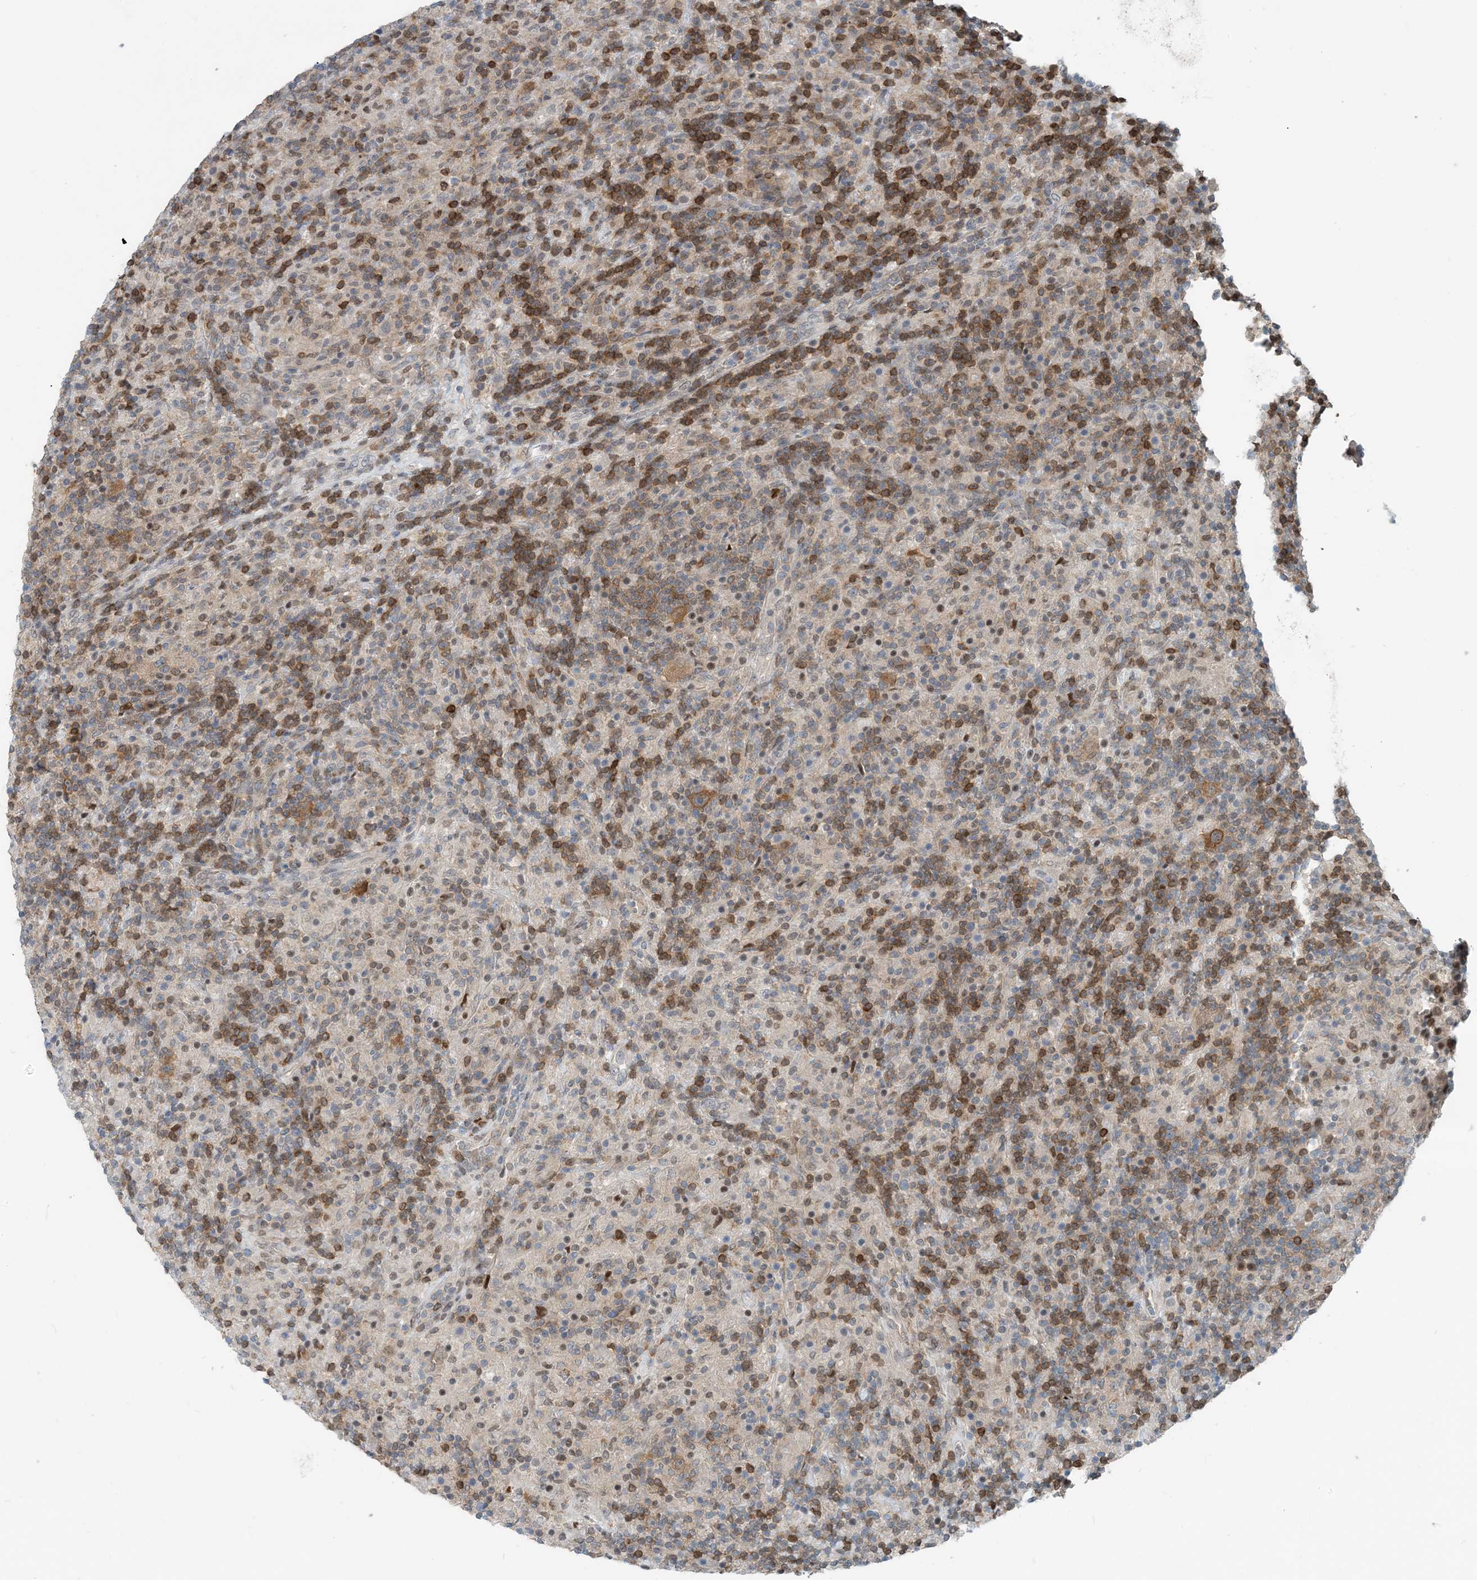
{"staining": {"intensity": "moderate", "quantity": ">75%", "location": "cytoplasmic/membranous"}, "tissue": "lymphoma", "cell_type": "Tumor cells", "image_type": "cancer", "snomed": [{"axis": "morphology", "description": "Hodgkin's disease, NOS"}, {"axis": "topography", "description": "Lymph node"}], "caption": "IHC histopathology image of neoplastic tissue: human Hodgkin's disease stained using immunohistochemistry shows medium levels of moderate protein expression localized specifically in the cytoplasmic/membranous of tumor cells, appearing as a cytoplasmic/membranous brown color.", "gene": "ZC3H12A", "patient": {"sex": "male", "age": 70}}